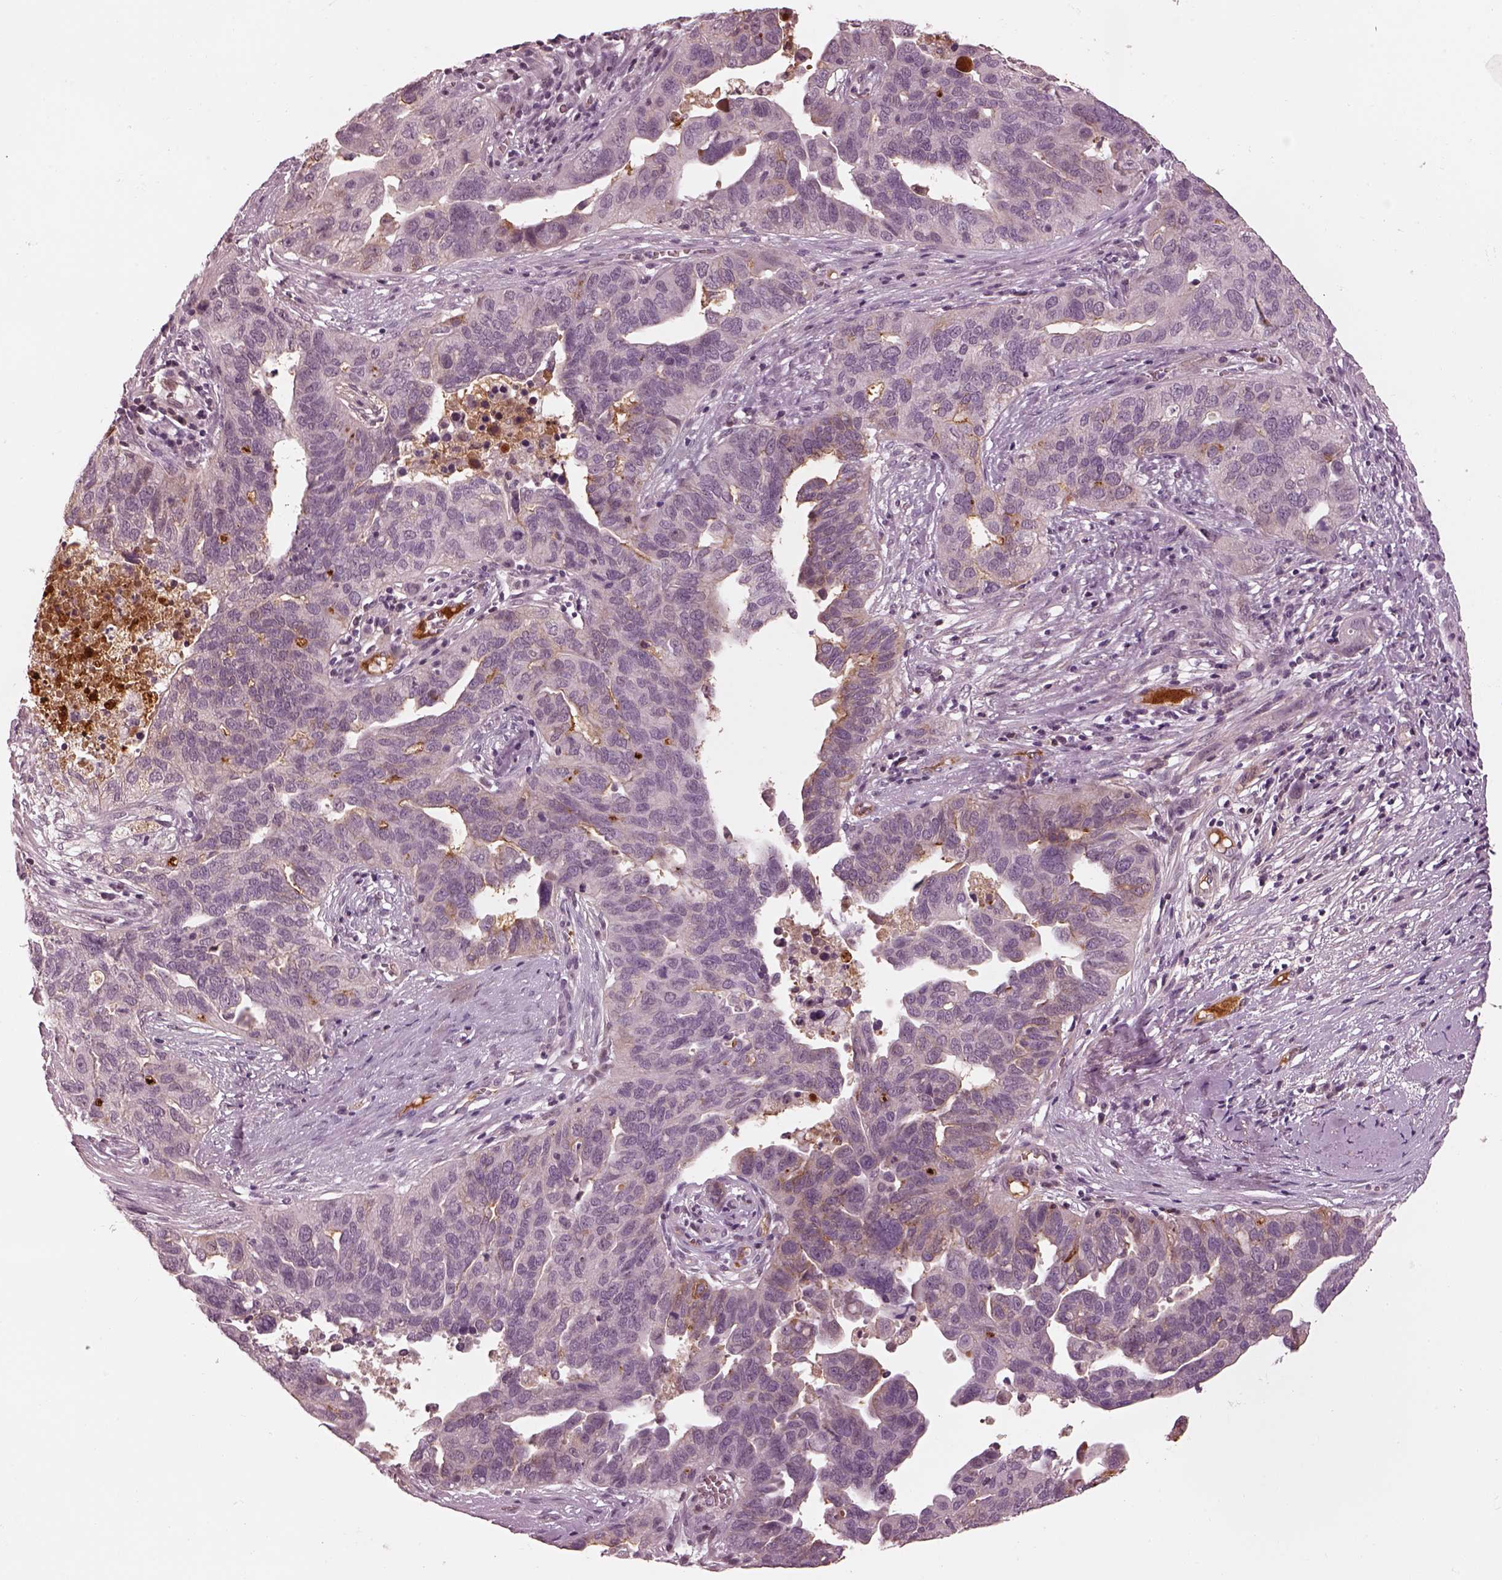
{"staining": {"intensity": "negative", "quantity": "none", "location": "none"}, "tissue": "ovarian cancer", "cell_type": "Tumor cells", "image_type": "cancer", "snomed": [{"axis": "morphology", "description": "Carcinoma, endometroid"}, {"axis": "topography", "description": "Soft tissue"}, {"axis": "topography", "description": "Ovary"}], "caption": "IHC micrograph of ovarian cancer (endometroid carcinoma) stained for a protein (brown), which shows no expression in tumor cells.", "gene": "KCNA2", "patient": {"sex": "female", "age": 52}}